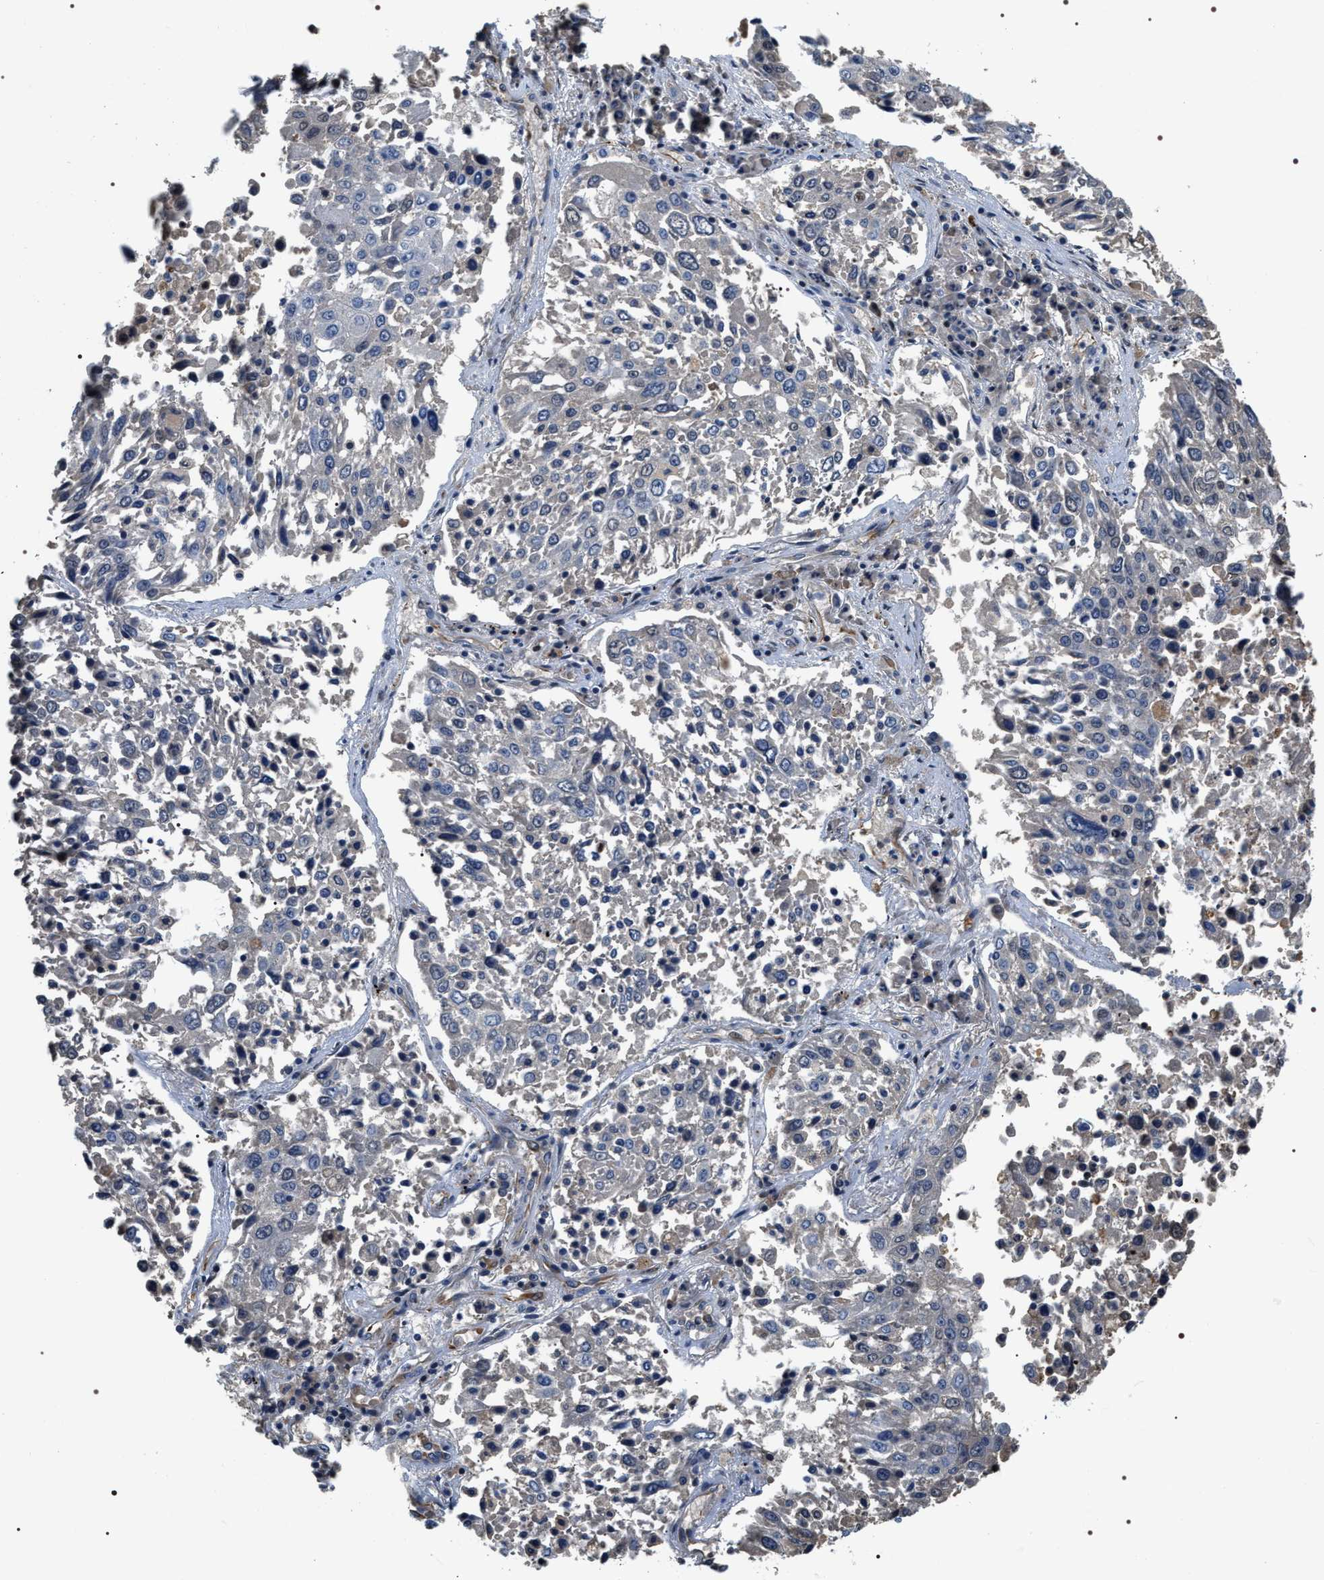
{"staining": {"intensity": "negative", "quantity": "none", "location": "none"}, "tissue": "lung cancer", "cell_type": "Tumor cells", "image_type": "cancer", "snomed": [{"axis": "morphology", "description": "Squamous cell carcinoma, NOS"}, {"axis": "topography", "description": "Lung"}], "caption": "Squamous cell carcinoma (lung) stained for a protein using immunohistochemistry shows no staining tumor cells.", "gene": "C7orf25", "patient": {"sex": "male", "age": 65}}